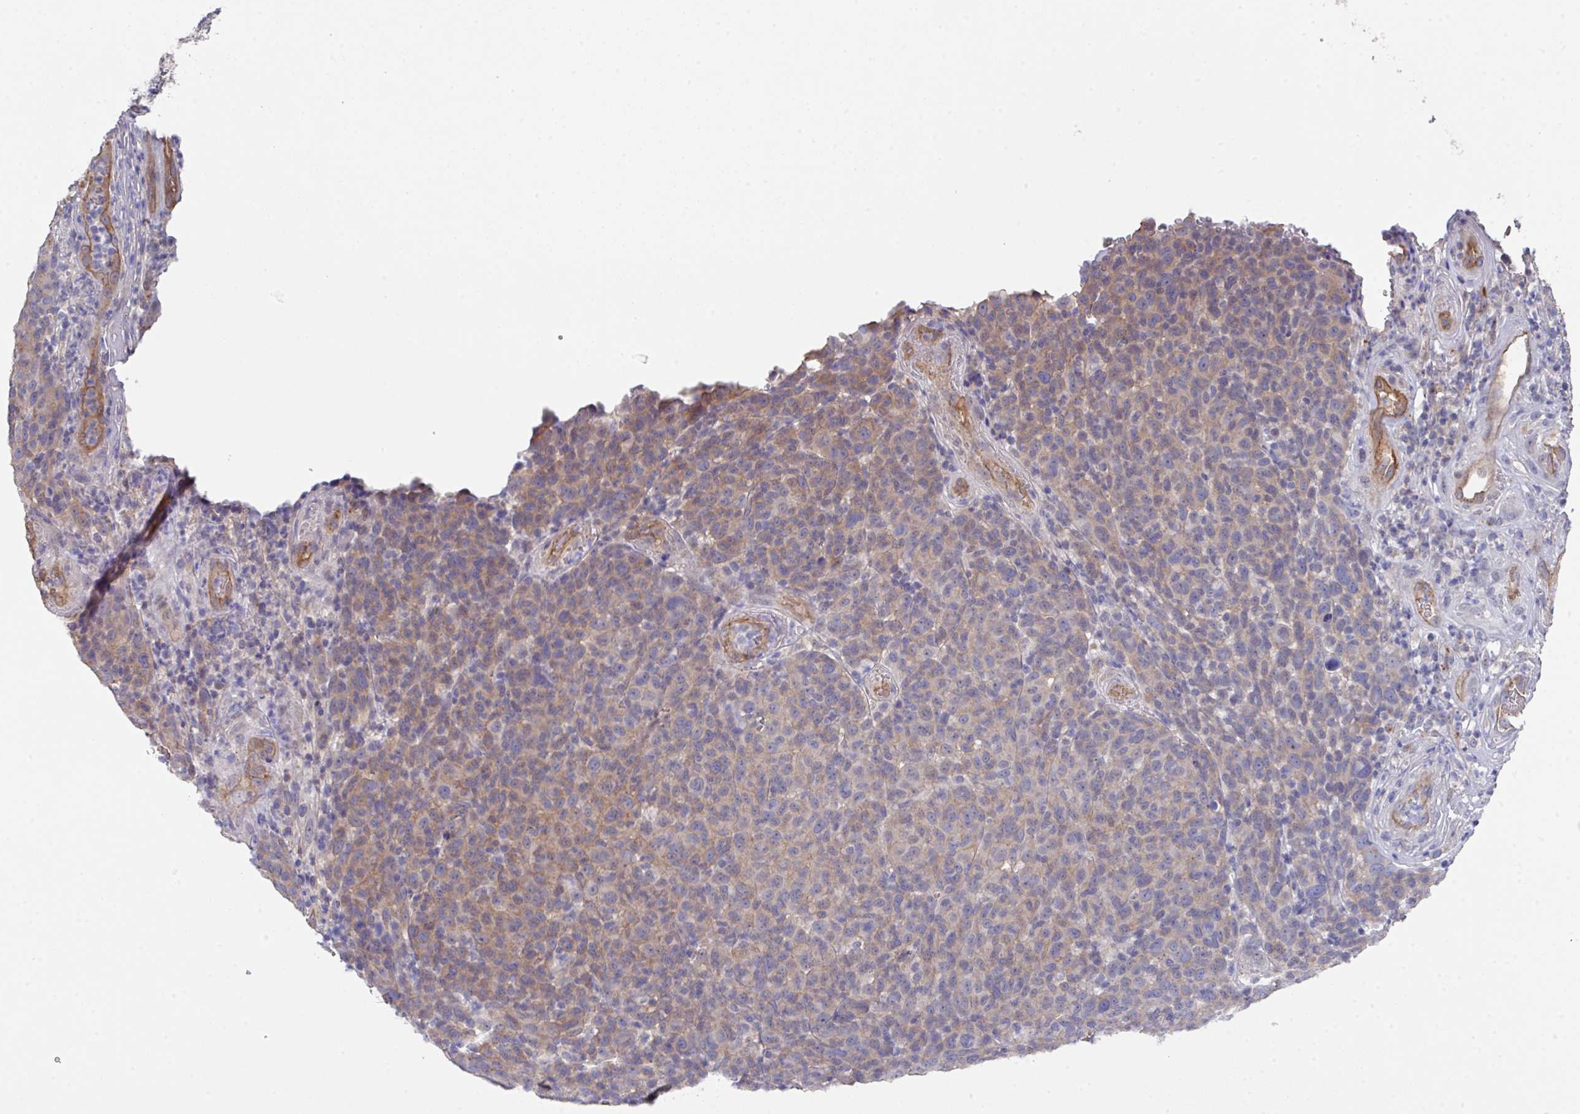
{"staining": {"intensity": "moderate", "quantity": "<25%", "location": "cytoplasmic/membranous"}, "tissue": "melanoma", "cell_type": "Tumor cells", "image_type": "cancer", "snomed": [{"axis": "morphology", "description": "Malignant melanoma, NOS"}, {"axis": "topography", "description": "Skin"}], "caption": "The image displays a brown stain indicating the presence of a protein in the cytoplasmic/membranous of tumor cells in melanoma.", "gene": "PRR5", "patient": {"sex": "male", "age": 49}}